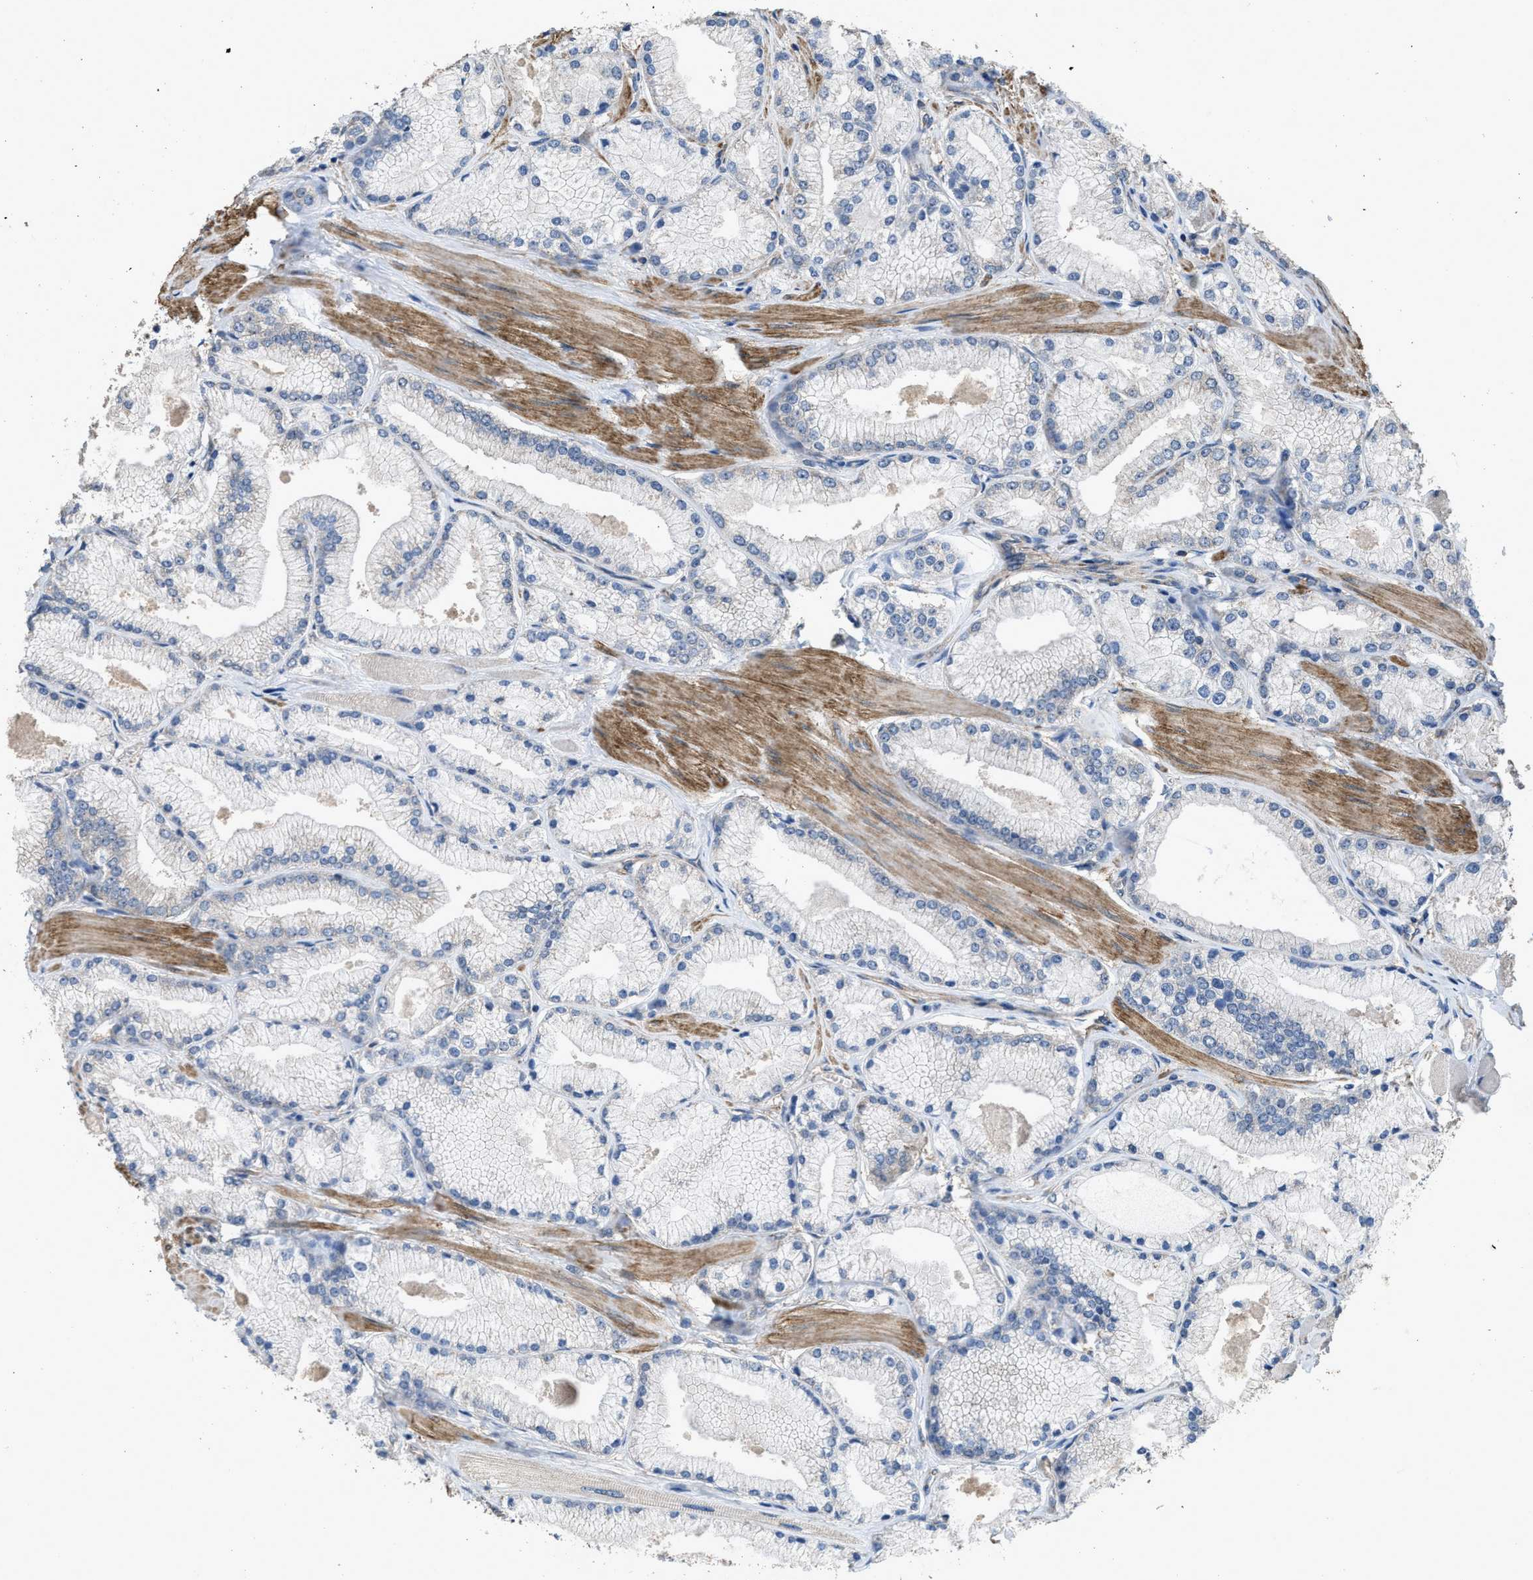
{"staining": {"intensity": "negative", "quantity": "none", "location": "none"}, "tissue": "prostate cancer", "cell_type": "Tumor cells", "image_type": "cancer", "snomed": [{"axis": "morphology", "description": "Adenocarcinoma, High grade"}, {"axis": "topography", "description": "Prostate"}], "caption": "This photomicrograph is of prostate high-grade adenocarcinoma stained with IHC to label a protein in brown with the nuclei are counter-stained blue. There is no staining in tumor cells.", "gene": "ARL6", "patient": {"sex": "male", "age": 50}}